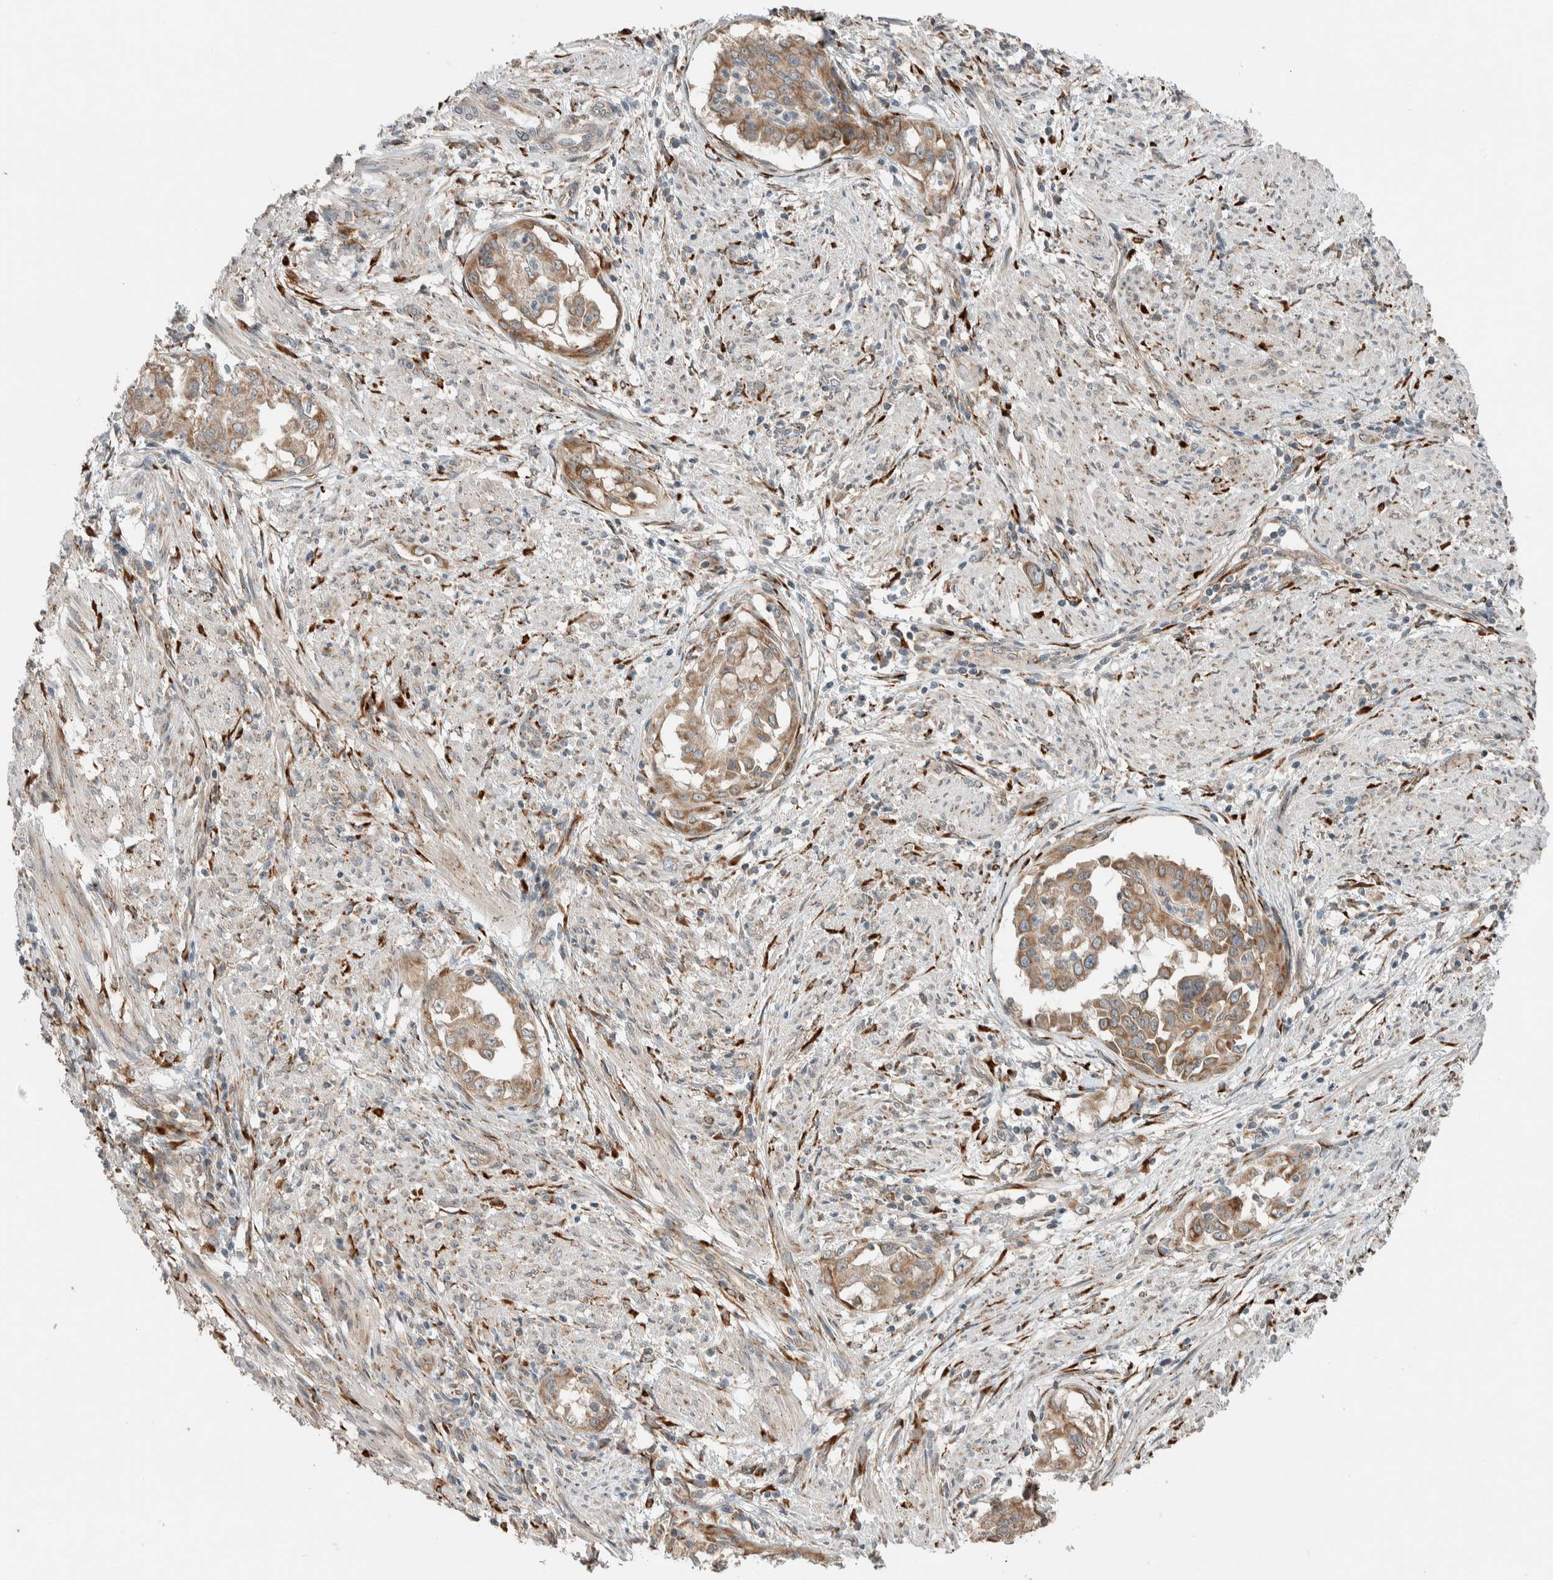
{"staining": {"intensity": "moderate", "quantity": ">75%", "location": "cytoplasmic/membranous"}, "tissue": "endometrial cancer", "cell_type": "Tumor cells", "image_type": "cancer", "snomed": [{"axis": "morphology", "description": "Adenocarcinoma, NOS"}, {"axis": "topography", "description": "Endometrium"}], "caption": "A histopathology image showing moderate cytoplasmic/membranous positivity in about >75% of tumor cells in endometrial cancer (adenocarcinoma), as visualized by brown immunohistochemical staining.", "gene": "CTBP2", "patient": {"sex": "female", "age": 85}}